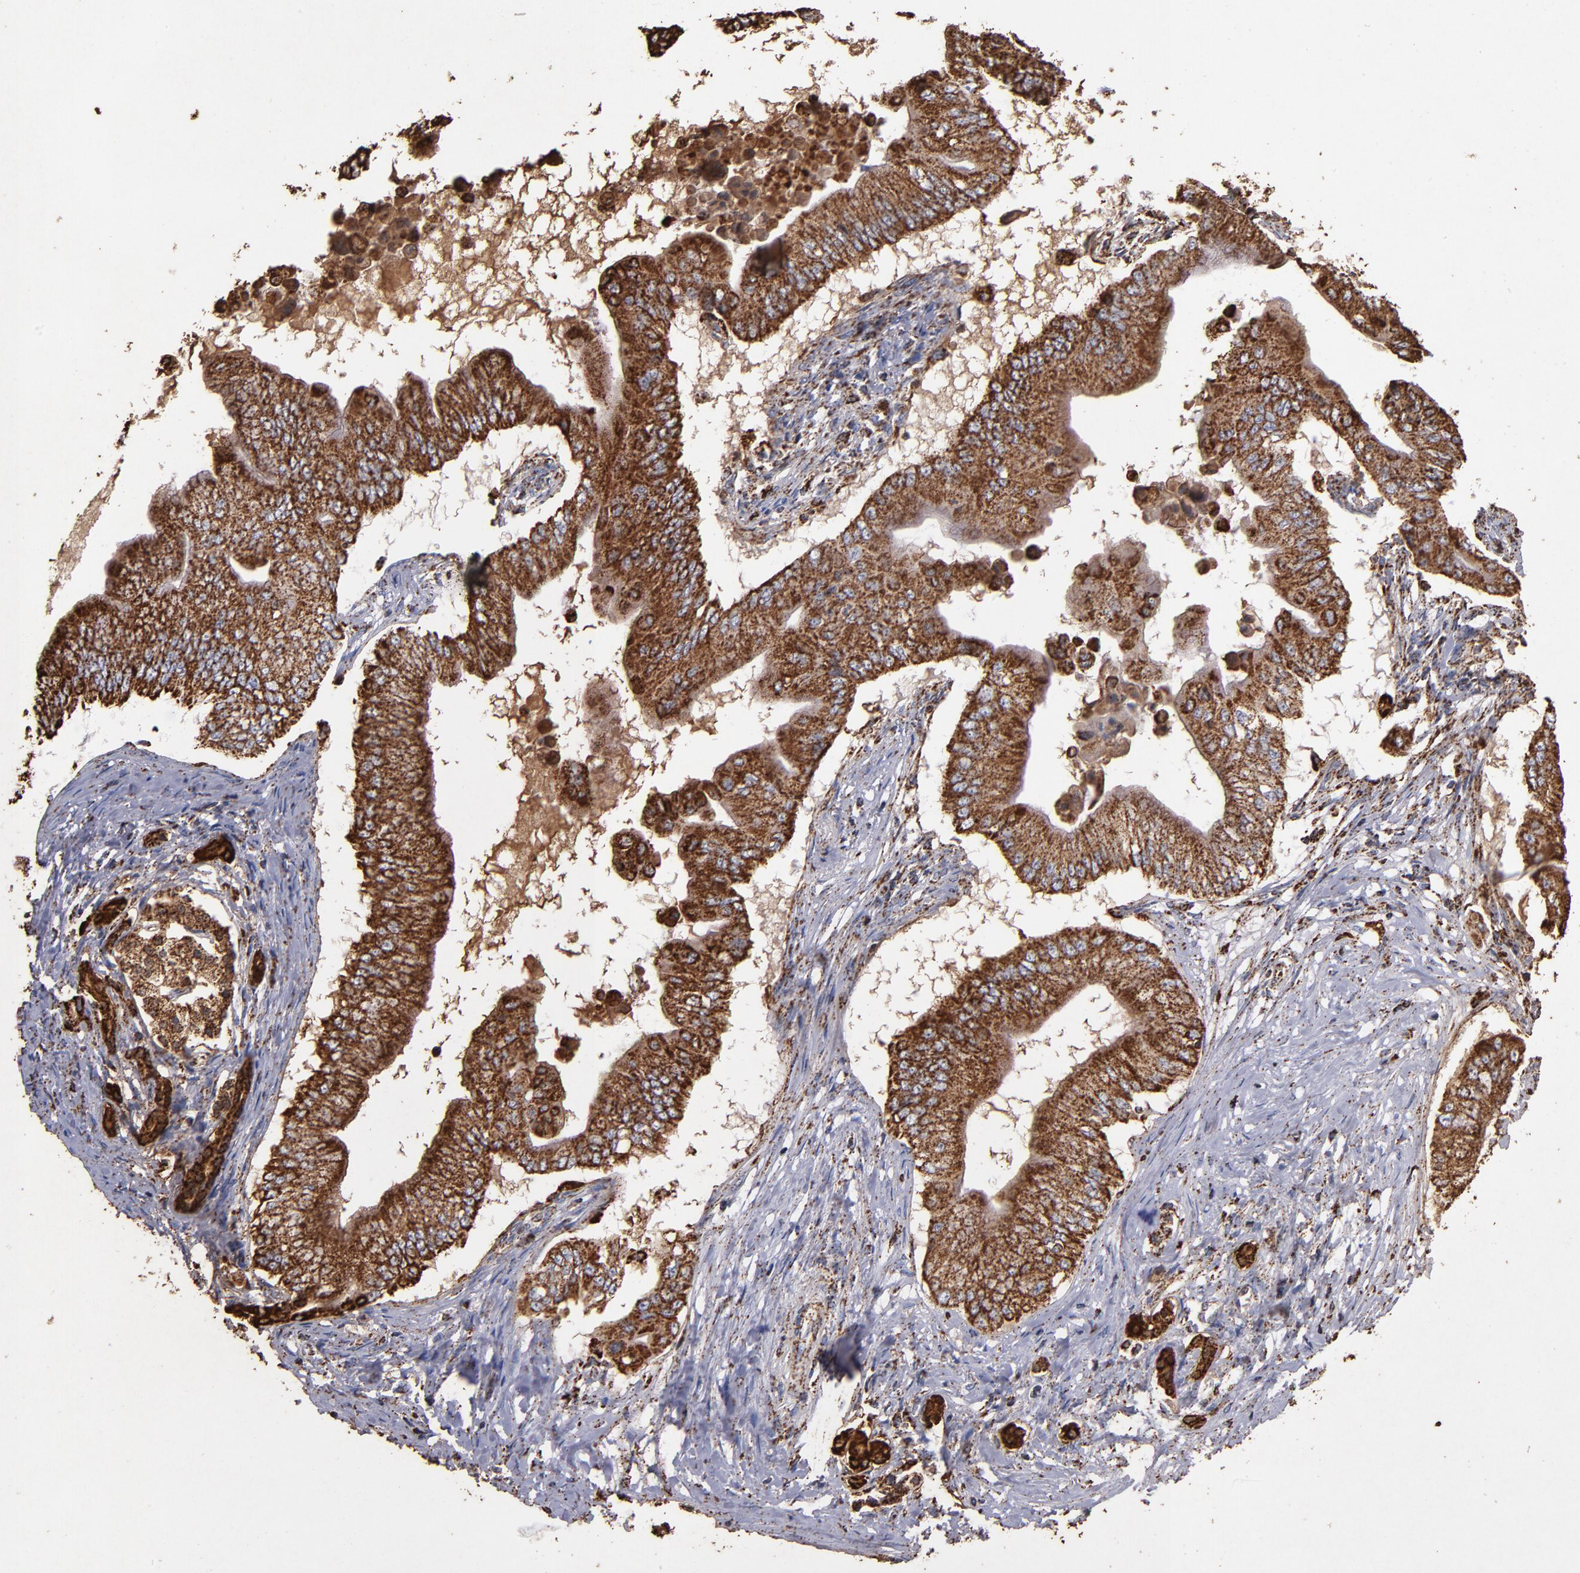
{"staining": {"intensity": "strong", "quantity": ">75%", "location": "cytoplasmic/membranous"}, "tissue": "pancreatic cancer", "cell_type": "Tumor cells", "image_type": "cancer", "snomed": [{"axis": "morphology", "description": "Adenocarcinoma, NOS"}, {"axis": "topography", "description": "Pancreas"}], "caption": "Immunohistochemical staining of human pancreatic cancer (adenocarcinoma) reveals high levels of strong cytoplasmic/membranous staining in about >75% of tumor cells.", "gene": "SOD2", "patient": {"sex": "male", "age": 62}}